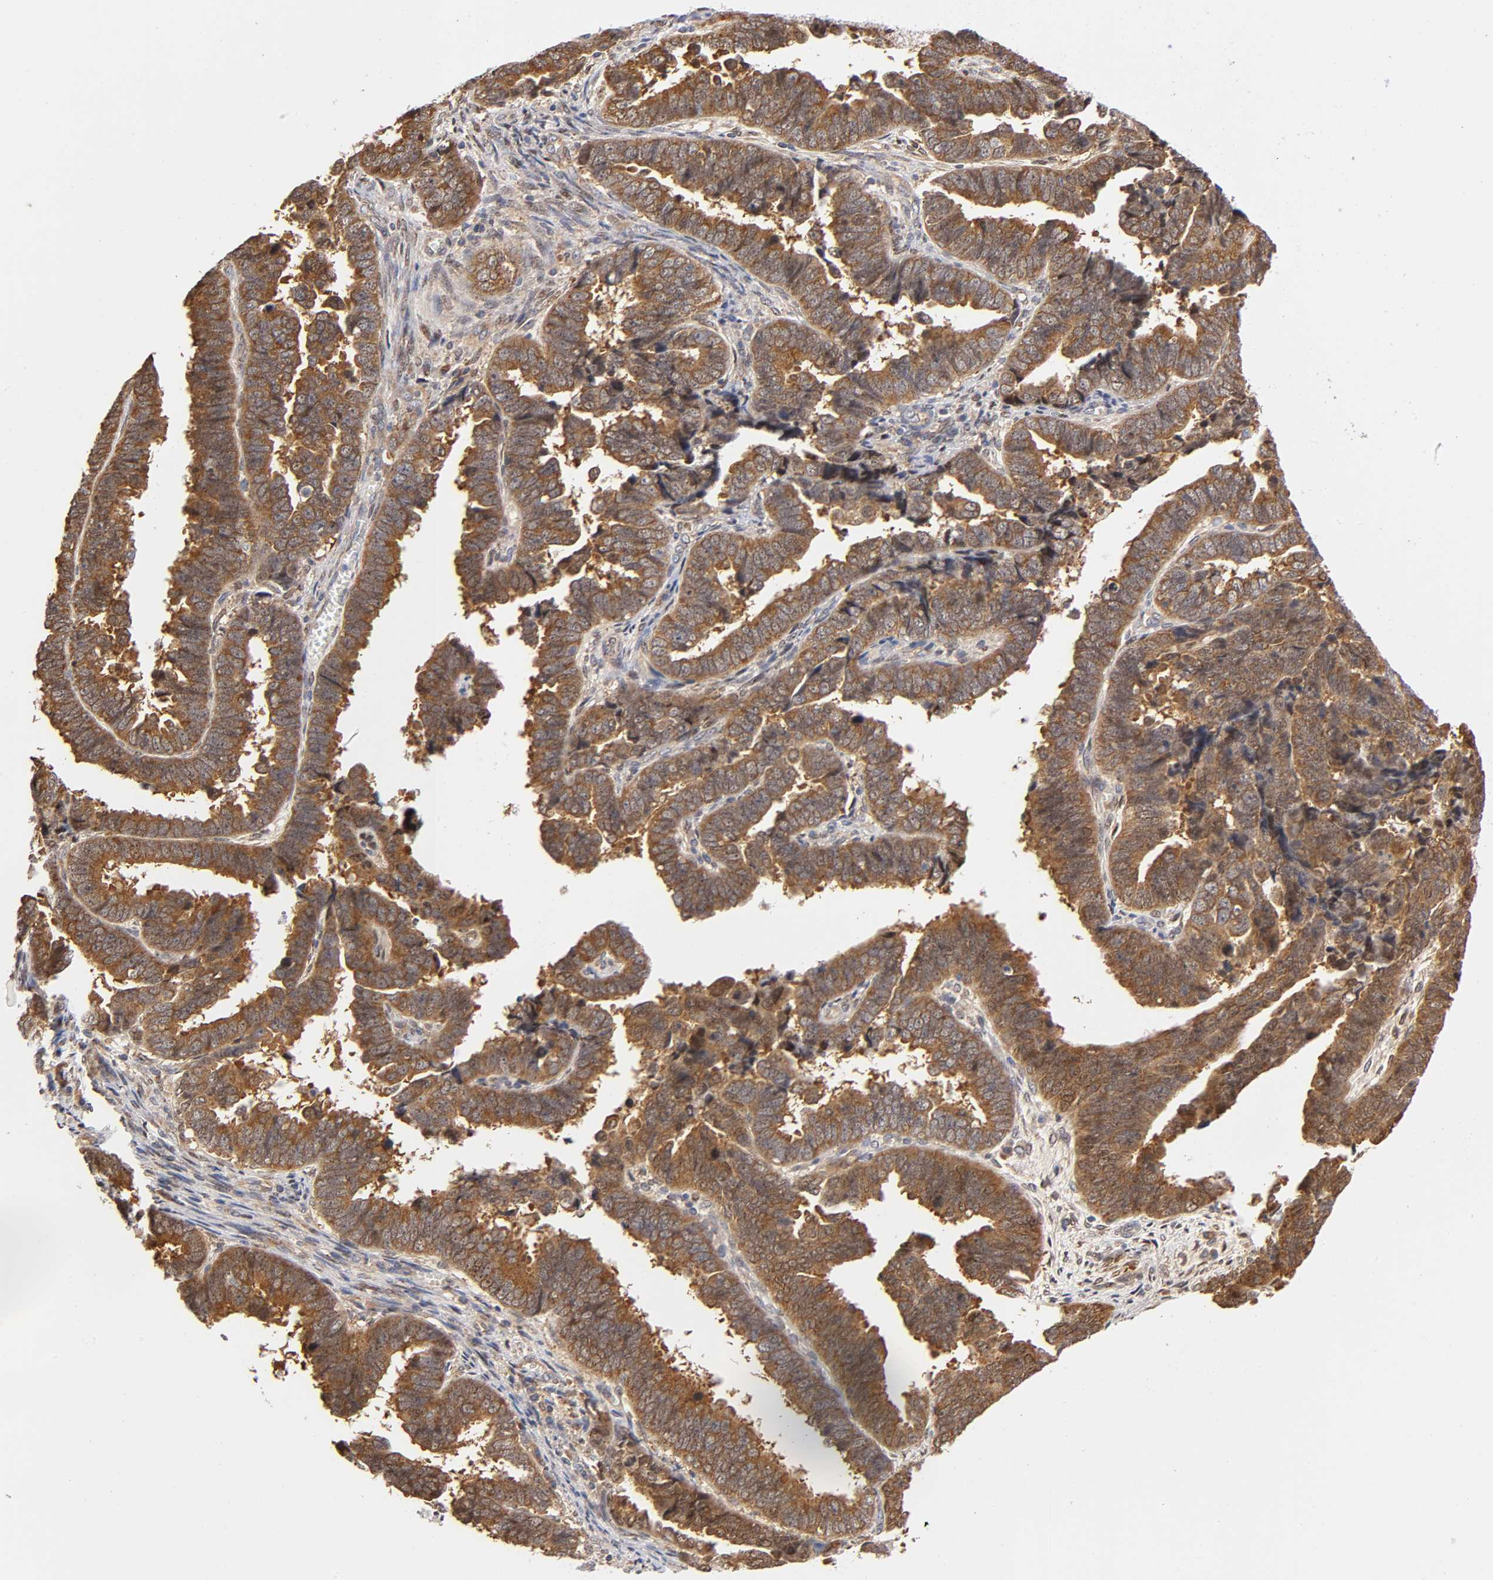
{"staining": {"intensity": "strong", "quantity": ">75%", "location": "cytoplasmic/membranous"}, "tissue": "endometrial cancer", "cell_type": "Tumor cells", "image_type": "cancer", "snomed": [{"axis": "morphology", "description": "Adenocarcinoma, NOS"}, {"axis": "topography", "description": "Endometrium"}], "caption": "Brown immunohistochemical staining in human endometrial cancer displays strong cytoplasmic/membranous positivity in approximately >75% of tumor cells.", "gene": "PAFAH1B1", "patient": {"sex": "female", "age": 75}}